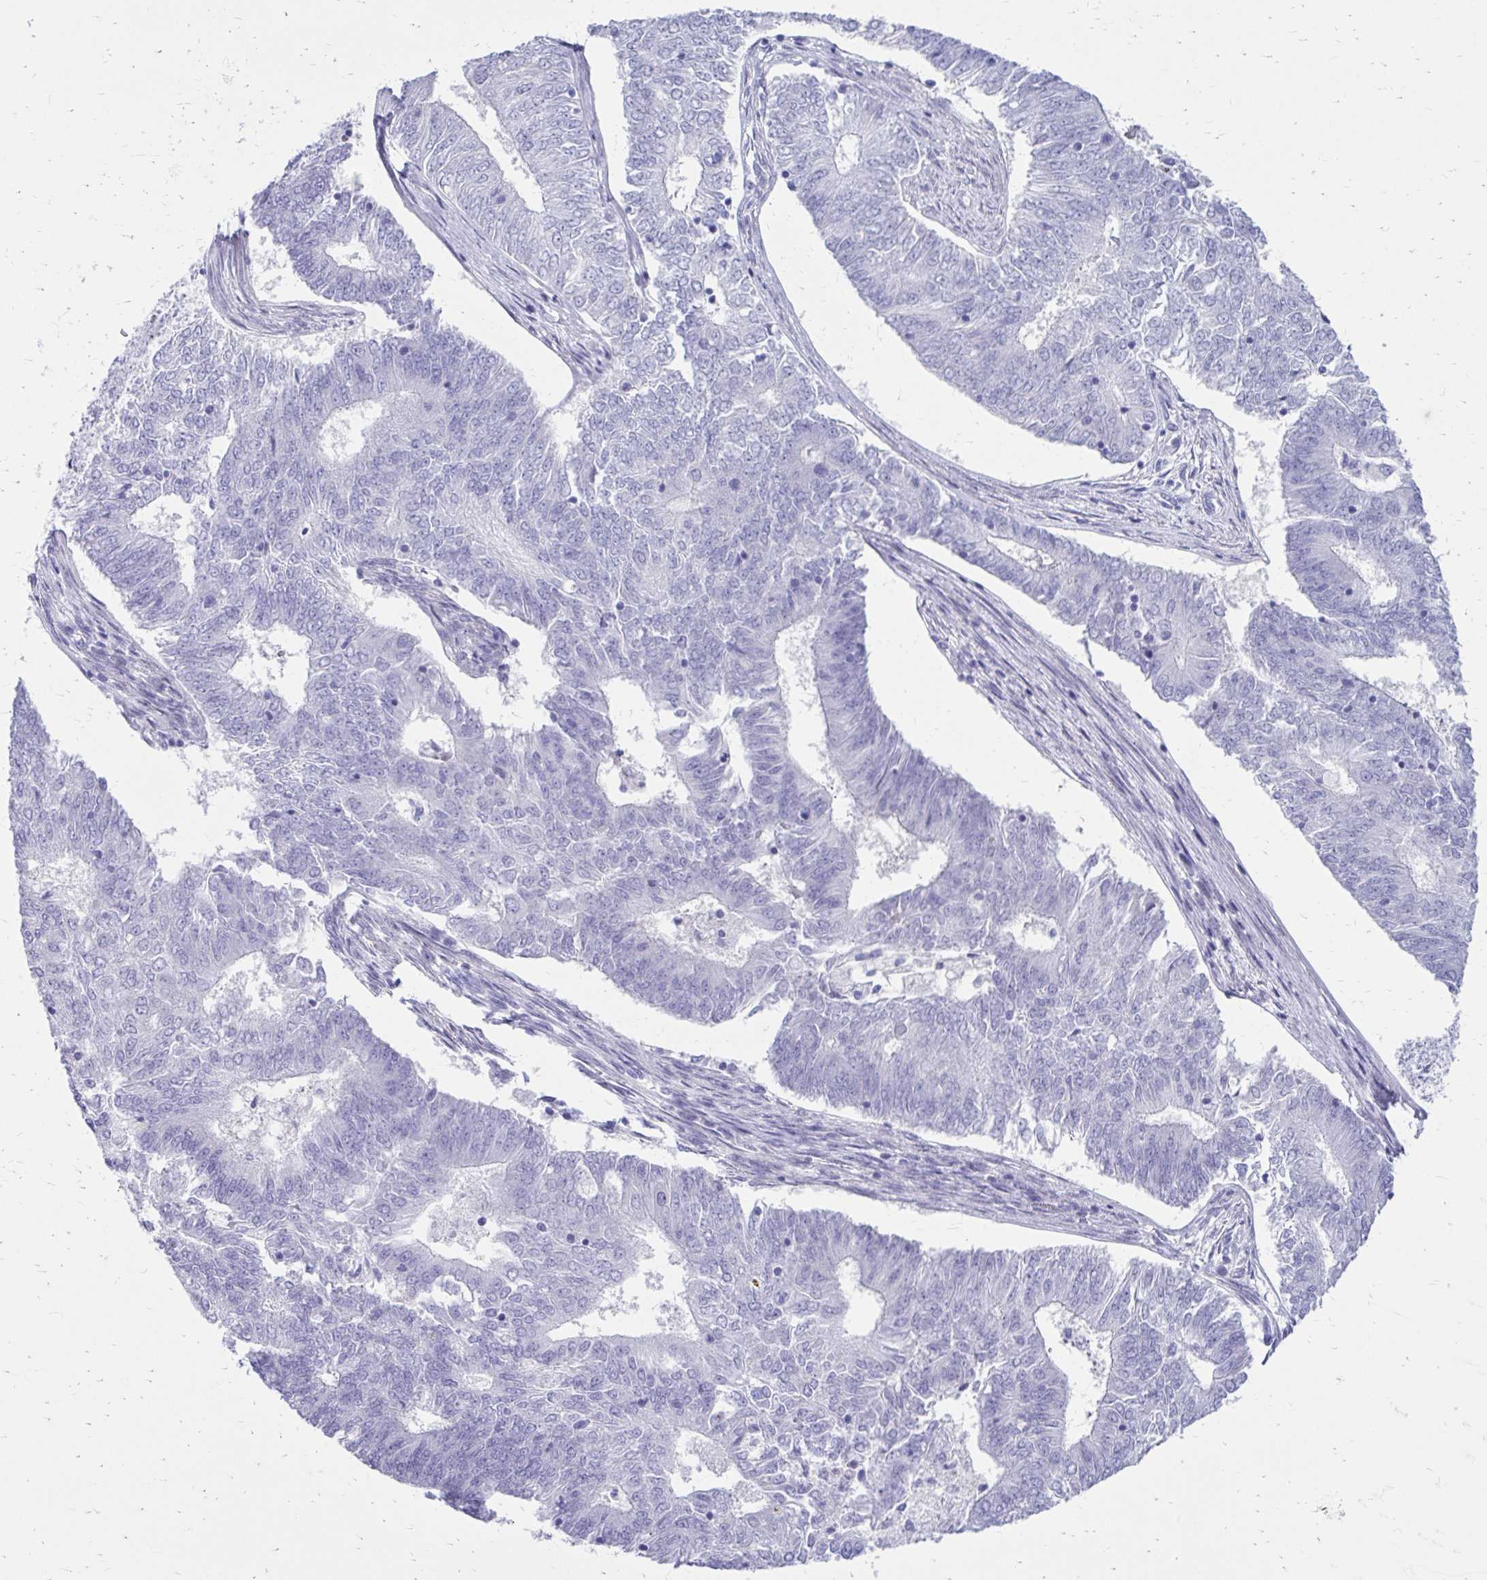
{"staining": {"intensity": "negative", "quantity": "none", "location": "none"}, "tissue": "endometrial cancer", "cell_type": "Tumor cells", "image_type": "cancer", "snomed": [{"axis": "morphology", "description": "Adenocarcinoma, NOS"}, {"axis": "topography", "description": "Endometrium"}], "caption": "Immunohistochemistry (IHC) image of endometrial cancer stained for a protein (brown), which reveals no expression in tumor cells. (Stains: DAB IHC with hematoxylin counter stain, Microscopy: brightfield microscopy at high magnification).", "gene": "LCN15", "patient": {"sex": "female", "age": 62}}